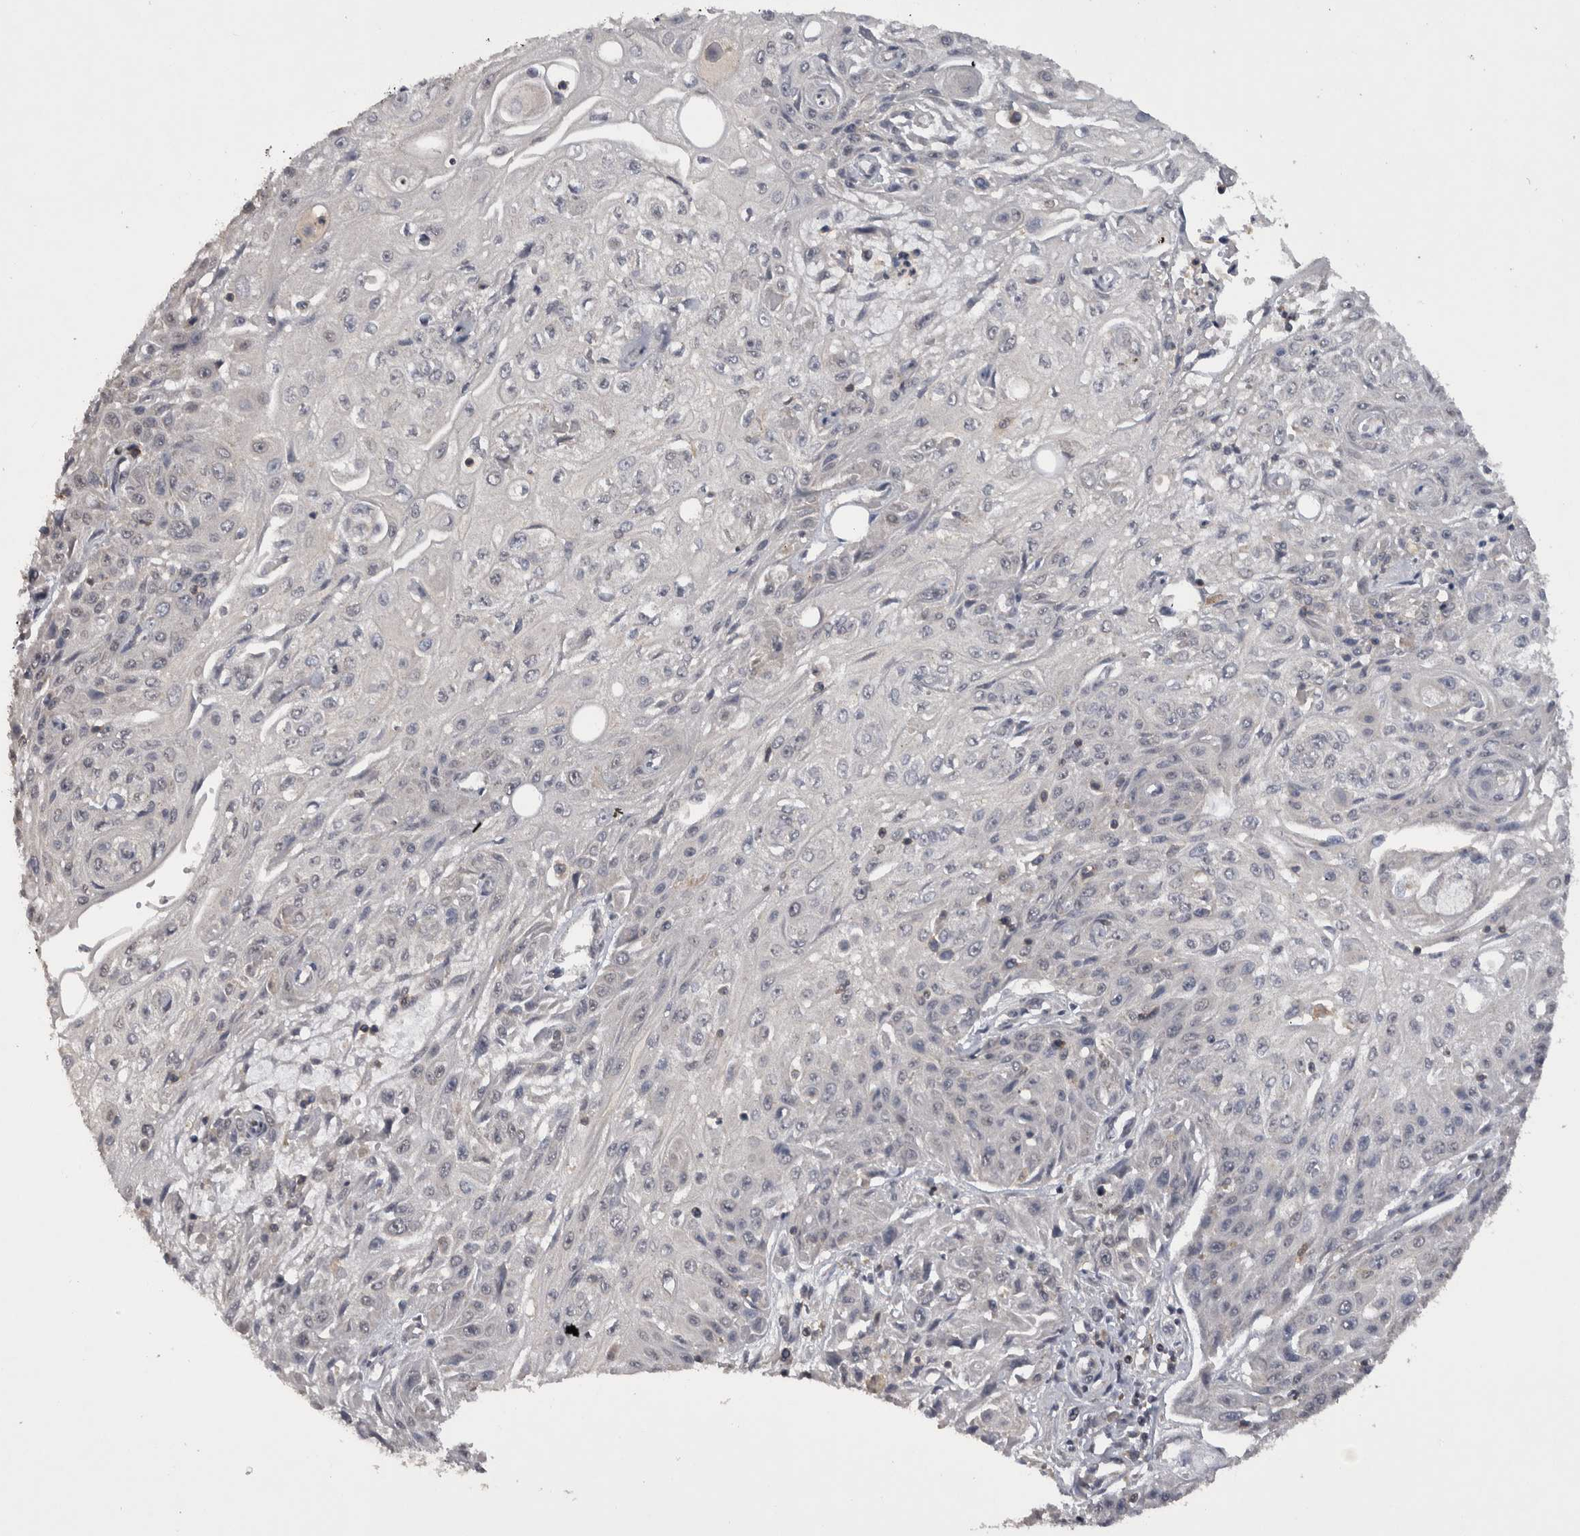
{"staining": {"intensity": "negative", "quantity": "none", "location": "none"}, "tissue": "skin cancer", "cell_type": "Tumor cells", "image_type": "cancer", "snomed": [{"axis": "morphology", "description": "Squamous cell carcinoma, NOS"}, {"axis": "morphology", "description": "Squamous cell carcinoma, metastatic, NOS"}, {"axis": "topography", "description": "Skin"}, {"axis": "topography", "description": "Lymph node"}], "caption": "The photomicrograph demonstrates no significant expression in tumor cells of skin cancer. (DAB (3,3'-diaminobenzidine) immunohistochemistry, high magnification).", "gene": "NFATC2", "patient": {"sex": "male", "age": 75}}